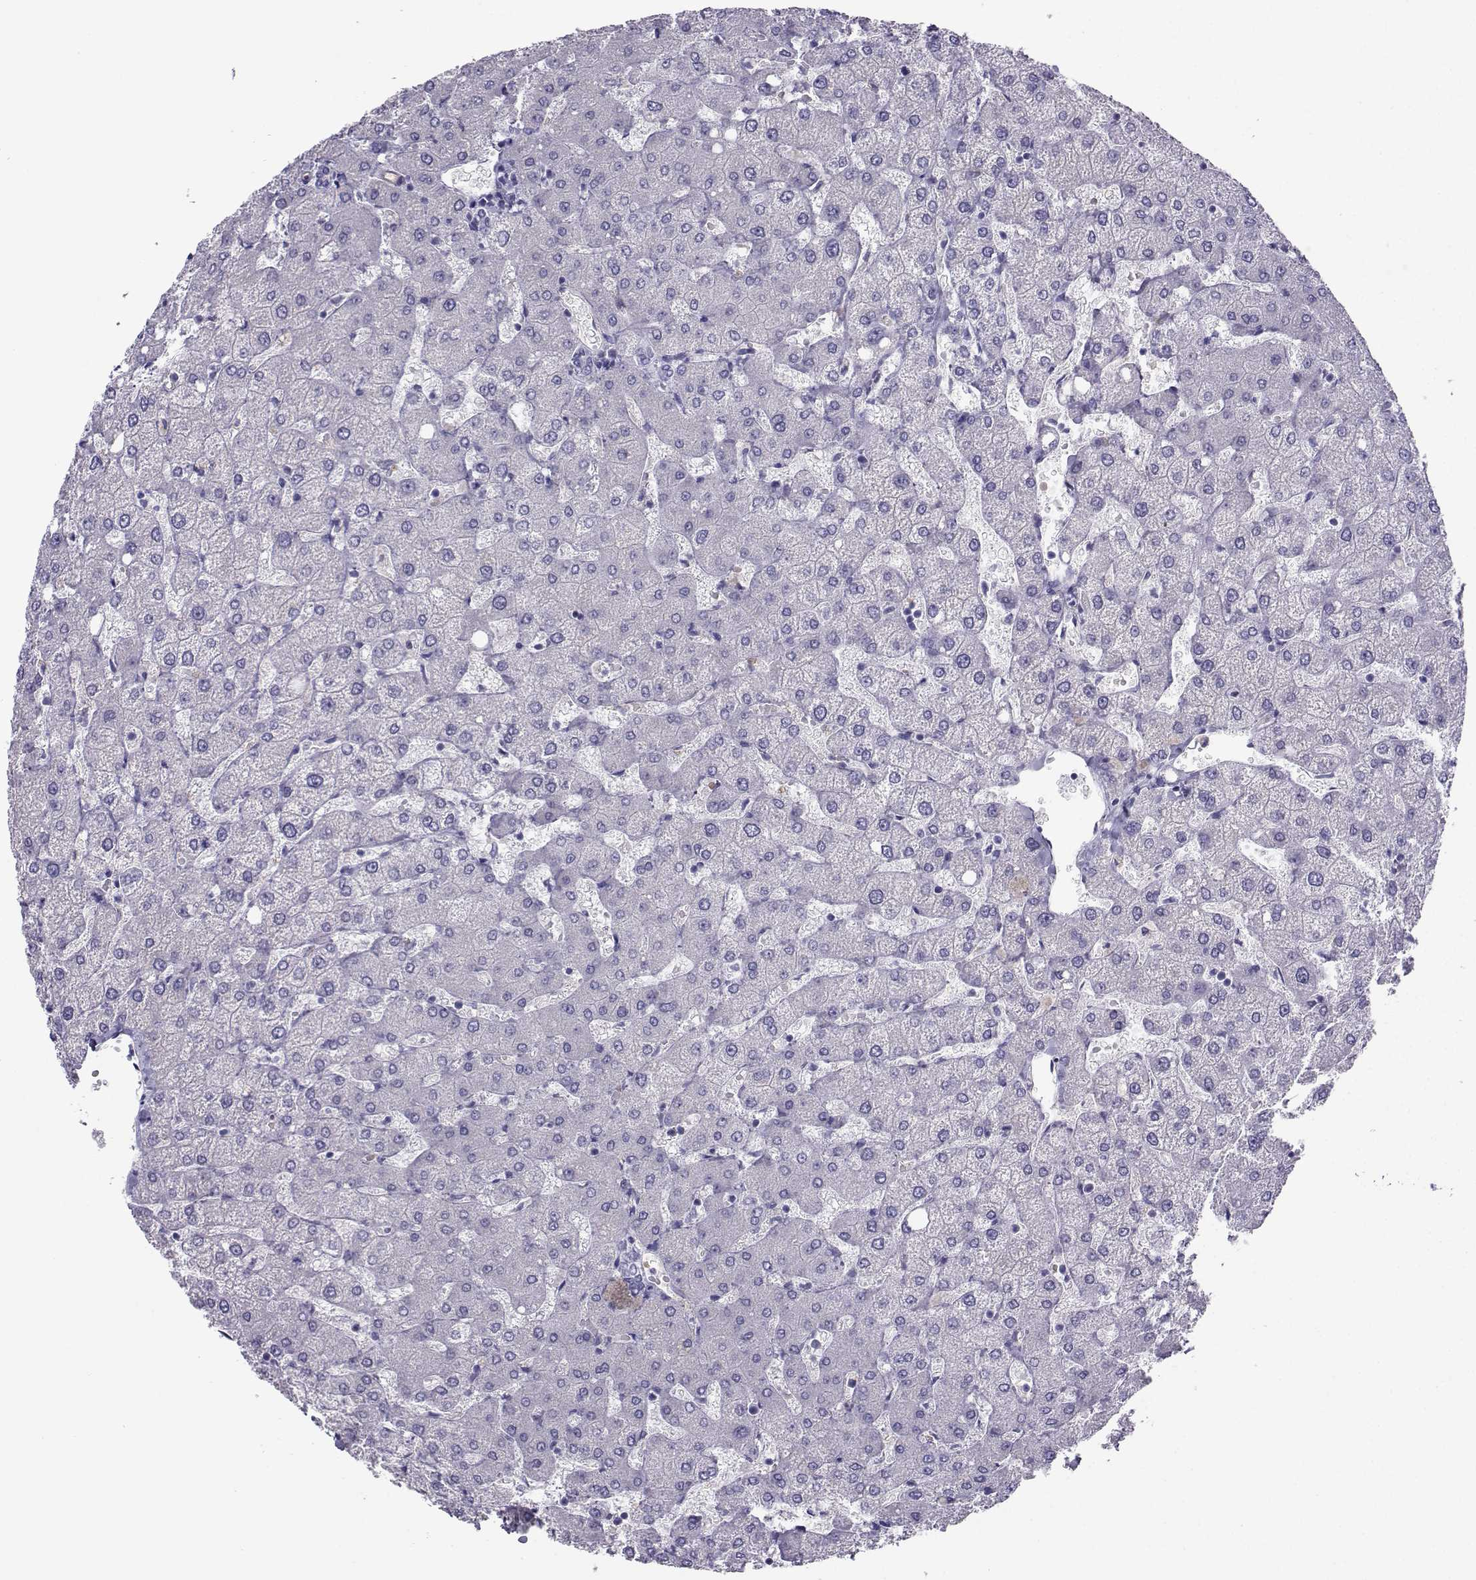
{"staining": {"intensity": "negative", "quantity": "none", "location": "none"}, "tissue": "liver", "cell_type": "Cholangiocytes", "image_type": "normal", "snomed": [{"axis": "morphology", "description": "Normal tissue, NOS"}, {"axis": "topography", "description": "Liver"}], "caption": "There is no significant staining in cholangiocytes of liver.", "gene": "CLUL1", "patient": {"sex": "female", "age": 54}}